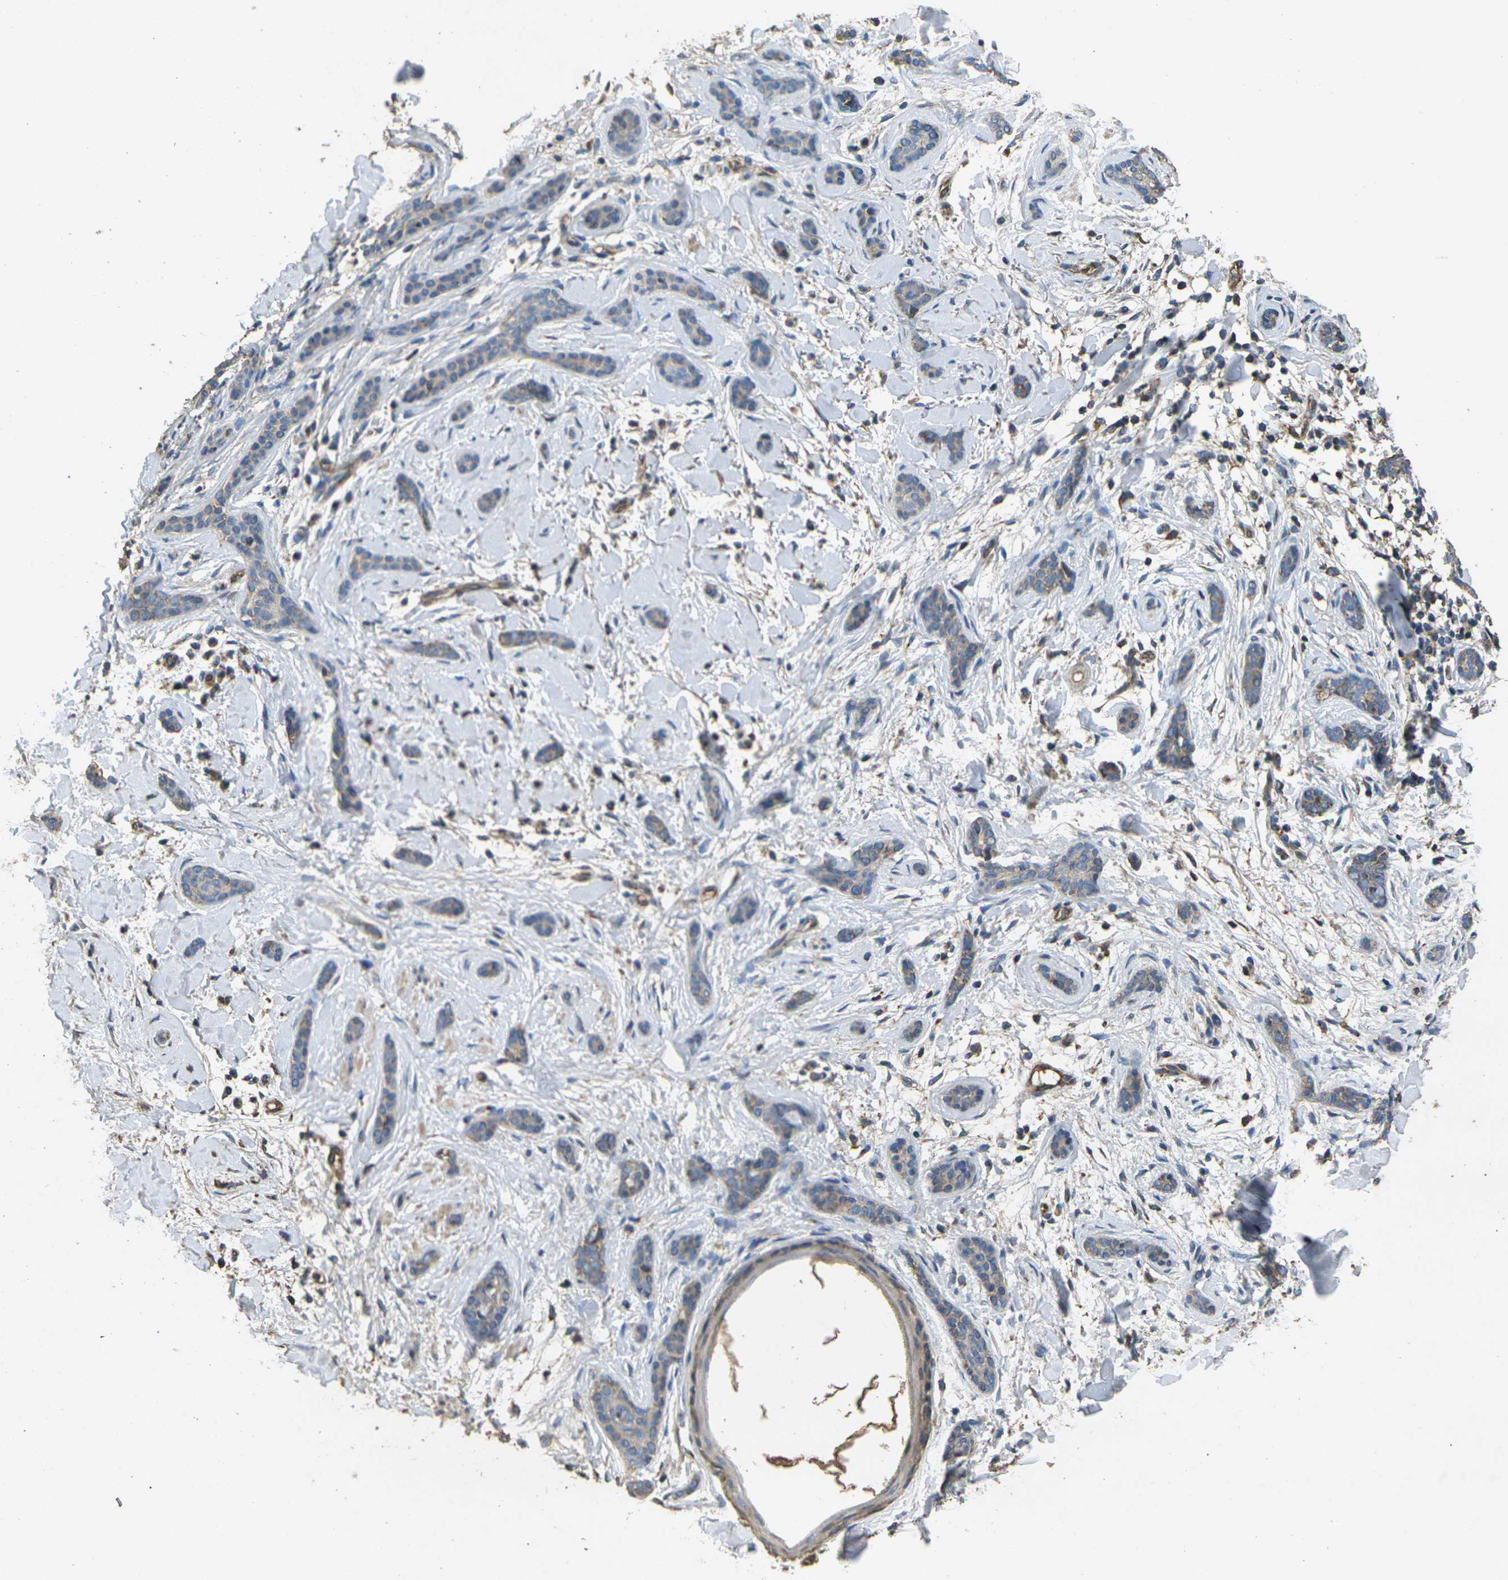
{"staining": {"intensity": "weak", "quantity": ">75%", "location": "cytoplasmic/membranous"}, "tissue": "skin cancer", "cell_type": "Tumor cells", "image_type": "cancer", "snomed": [{"axis": "morphology", "description": "Basal cell carcinoma"}, {"axis": "topography", "description": "Skin"}], "caption": "There is low levels of weak cytoplasmic/membranous positivity in tumor cells of basal cell carcinoma (skin), as demonstrated by immunohistochemical staining (brown color).", "gene": "MAPK11", "patient": {"sex": "female", "age": 58}}